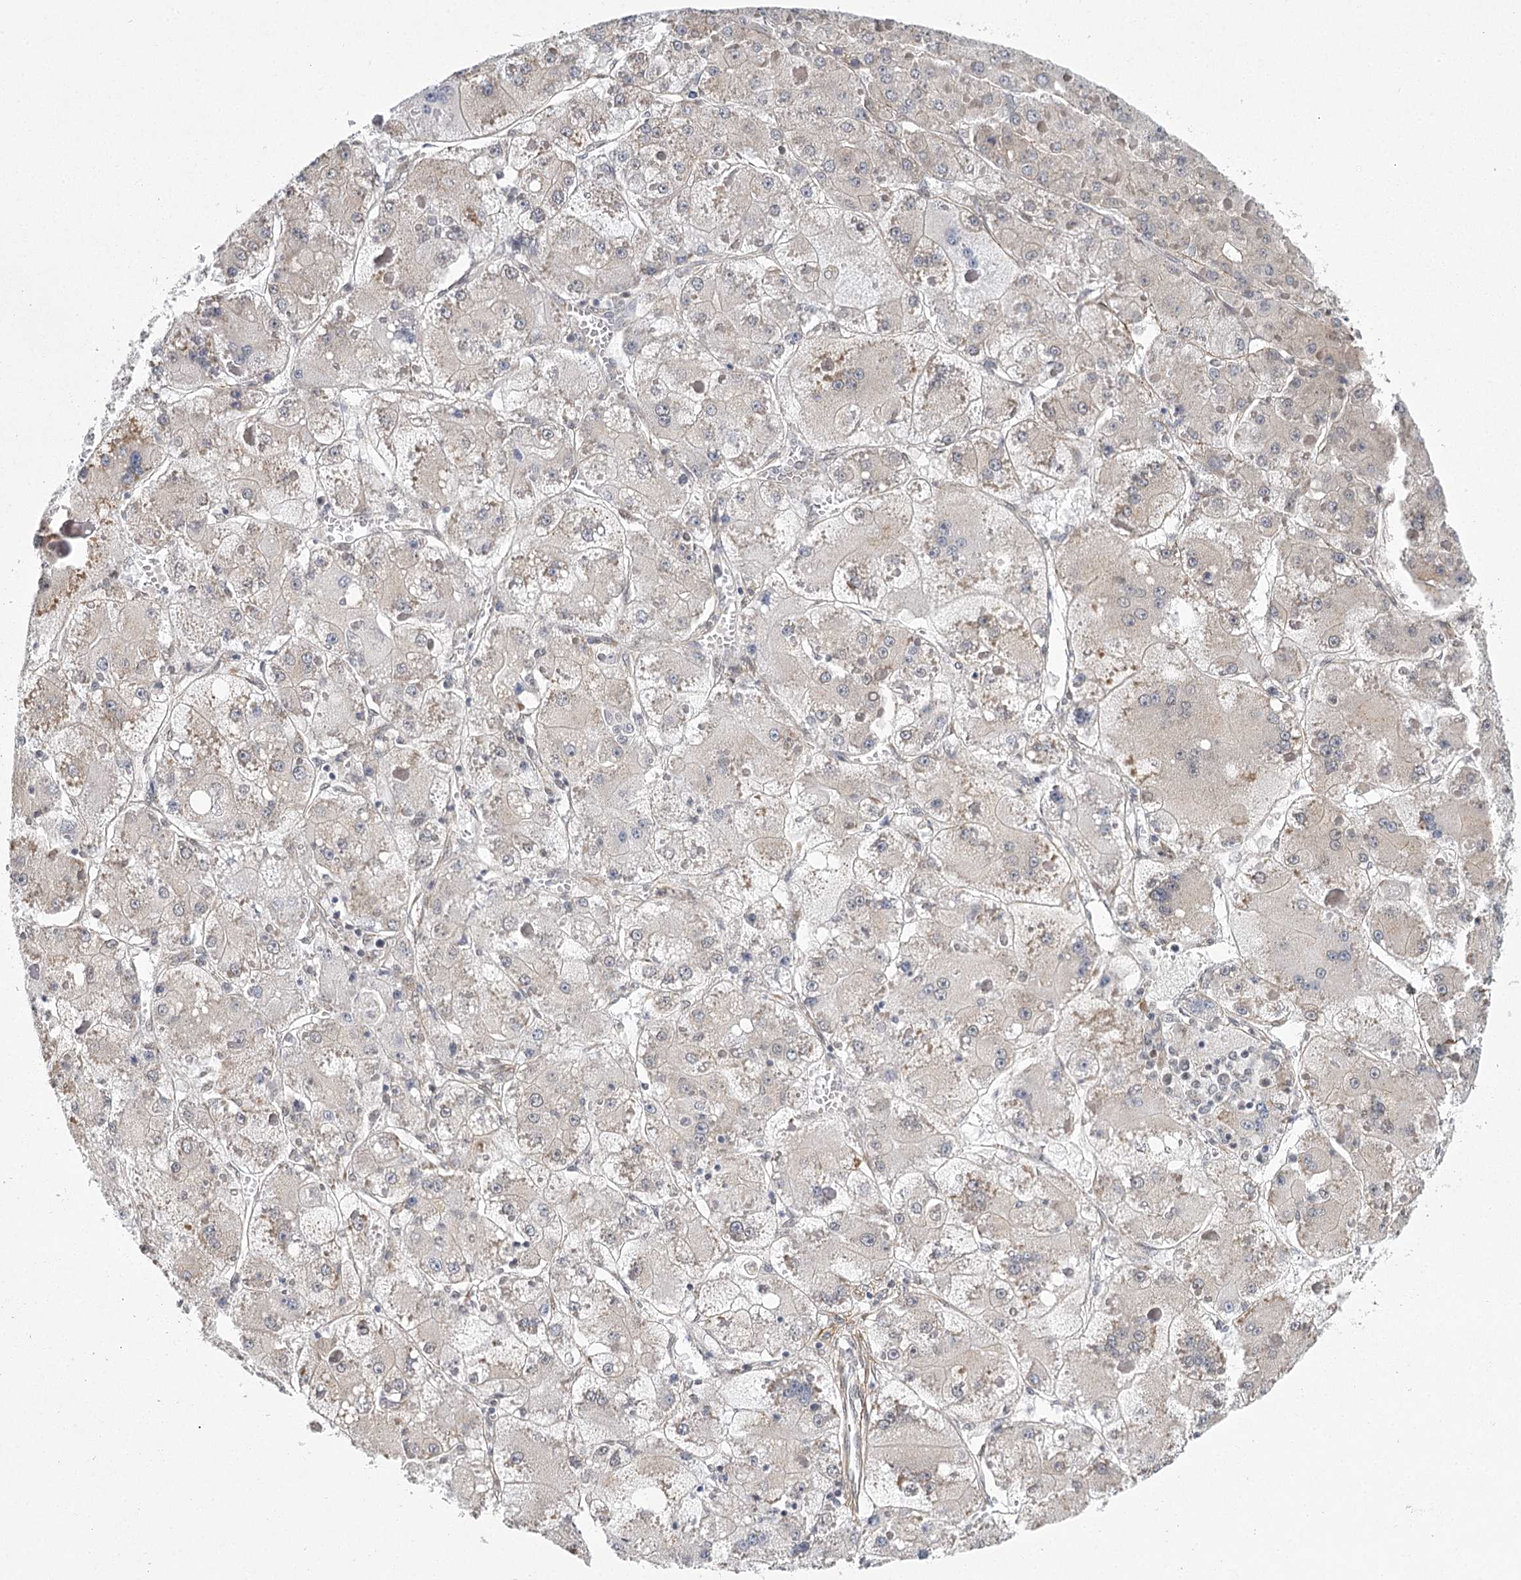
{"staining": {"intensity": "weak", "quantity": "<25%", "location": "cytoplasmic/membranous"}, "tissue": "liver cancer", "cell_type": "Tumor cells", "image_type": "cancer", "snomed": [{"axis": "morphology", "description": "Carcinoma, Hepatocellular, NOS"}, {"axis": "topography", "description": "Liver"}], "caption": "Immunohistochemical staining of human liver cancer (hepatocellular carcinoma) exhibits no significant expression in tumor cells.", "gene": "MED28", "patient": {"sex": "female", "age": 73}}